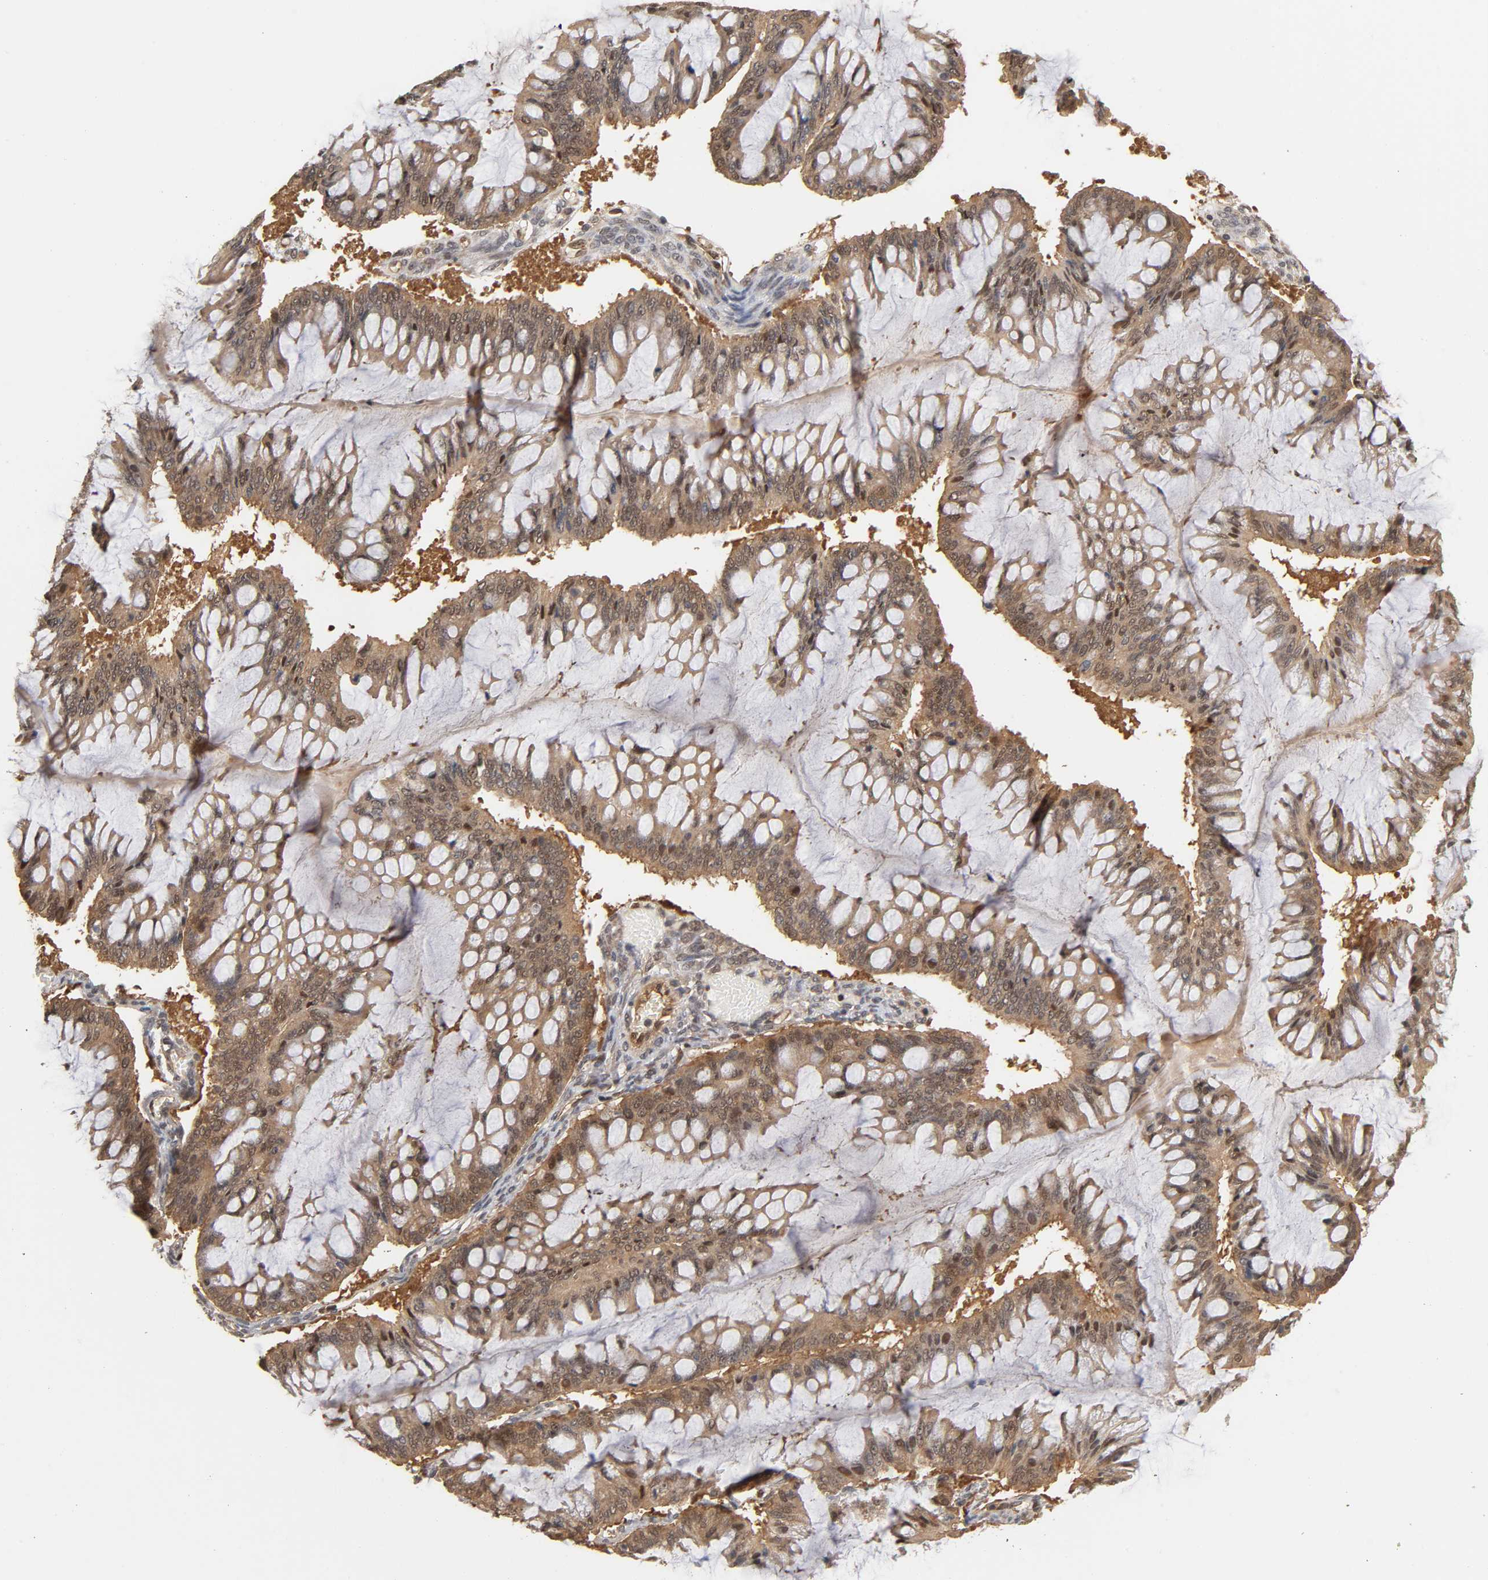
{"staining": {"intensity": "moderate", "quantity": ">75%", "location": "cytoplasmic/membranous,nuclear"}, "tissue": "ovarian cancer", "cell_type": "Tumor cells", "image_type": "cancer", "snomed": [{"axis": "morphology", "description": "Cystadenocarcinoma, mucinous, NOS"}, {"axis": "topography", "description": "Ovary"}], "caption": "IHC of human mucinous cystadenocarcinoma (ovarian) displays medium levels of moderate cytoplasmic/membranous and nuclear staining in about >75% of tumor cells.", "gene": "CDC37", "patient": {"sex": "female", "age": 73}}